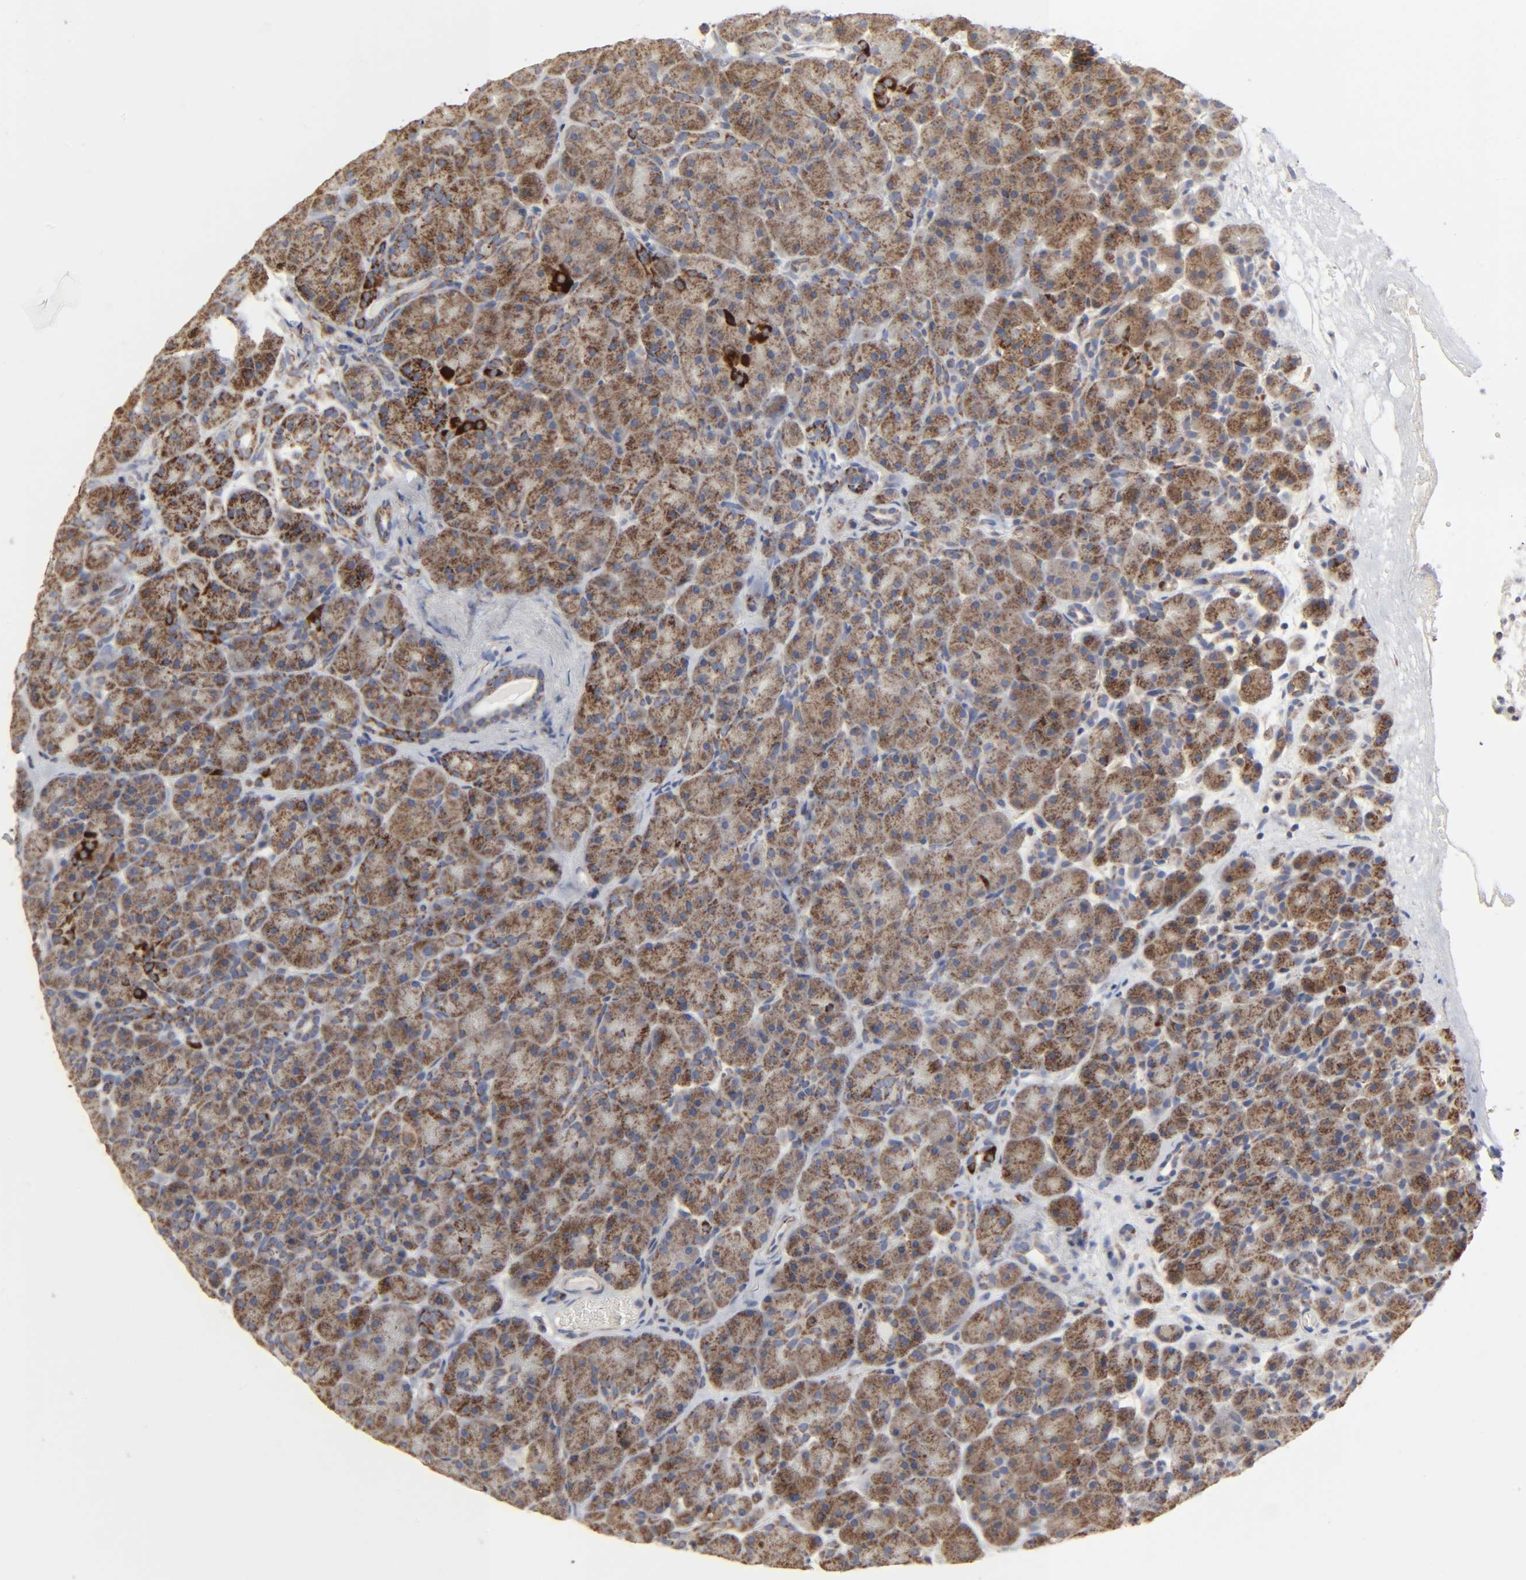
{"staining": {"intensity": "moderate", "quantity": ">75%", "location": "cytoplasmic/membranous"}, "tissue": "pancreas", "cell_type": "Exocrine glandular cells", "image_type": "normal", "snomed": [{"axis": "morphology", "description": "Normal tissue, NOS"}, {"axis": "topography", "description": "Pancreas"}], "caption": "Immunohistochemical staining of benign pancreas shows medium levels of moderate cytoplasmic/membranous expression in approximately >75% of exocrine glandular cells.", "gene": "COX6B1", "patient": {"sex": "male", "age": 66}}